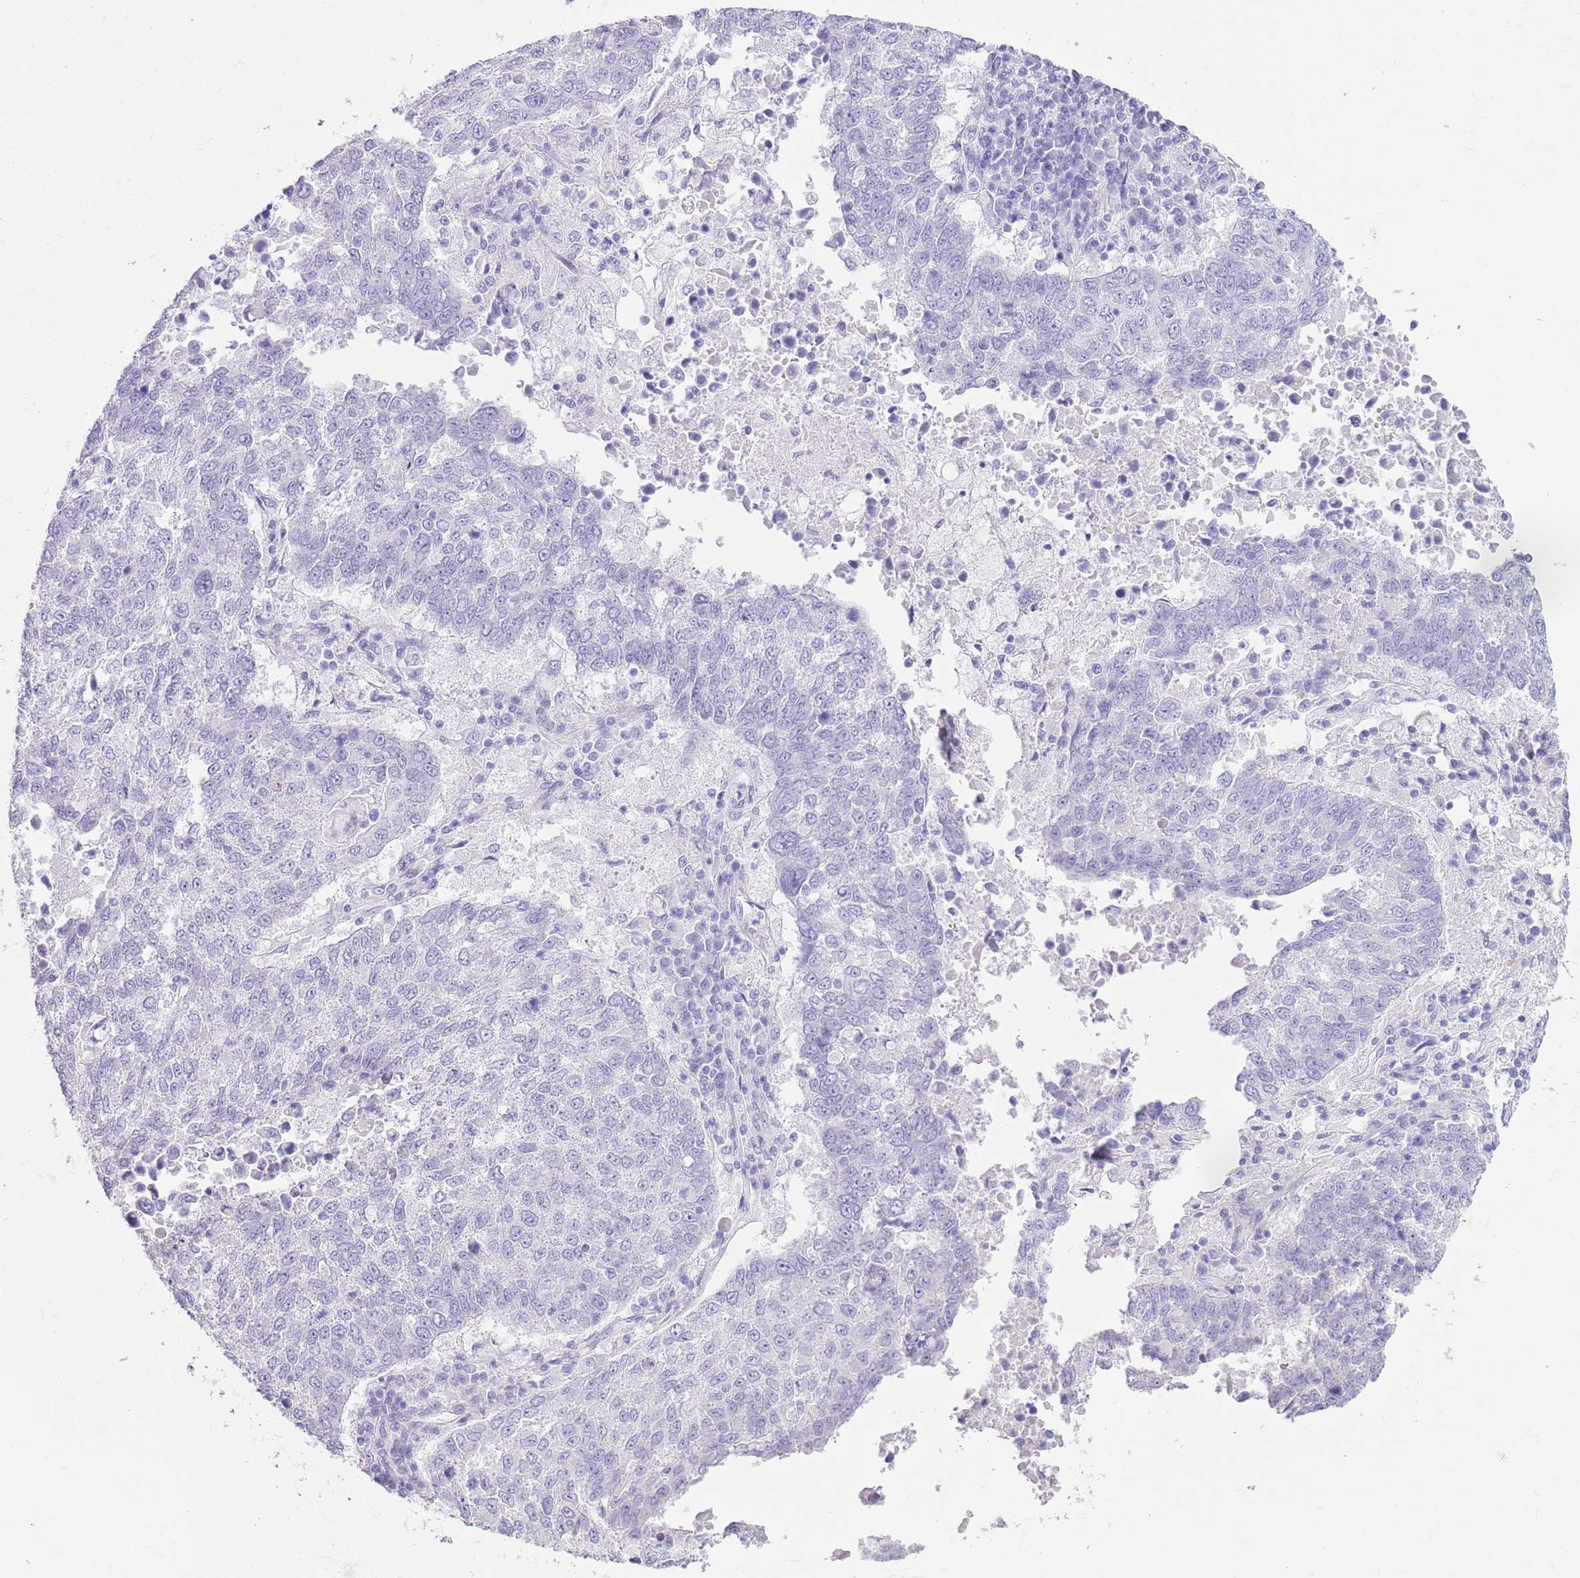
{"staining": {"intensity": "negative", "quantity": "none", "location": "none"}, "tissue": "lung cancer", "cell_type": "Tumor cells", "image_type": "cancer", "snomed": [{"axis": "morphology", "description": "Squamous cell carcinoma, NOS"}, {"axis": "topography", "description": "Lung"}], "caption": "A histopathology image of human squamous cell carcinoma (lung) is negative for staining in tumor cells.", "gene": "SLC7A14", "patient": {"sex": "male", "age": 73}}